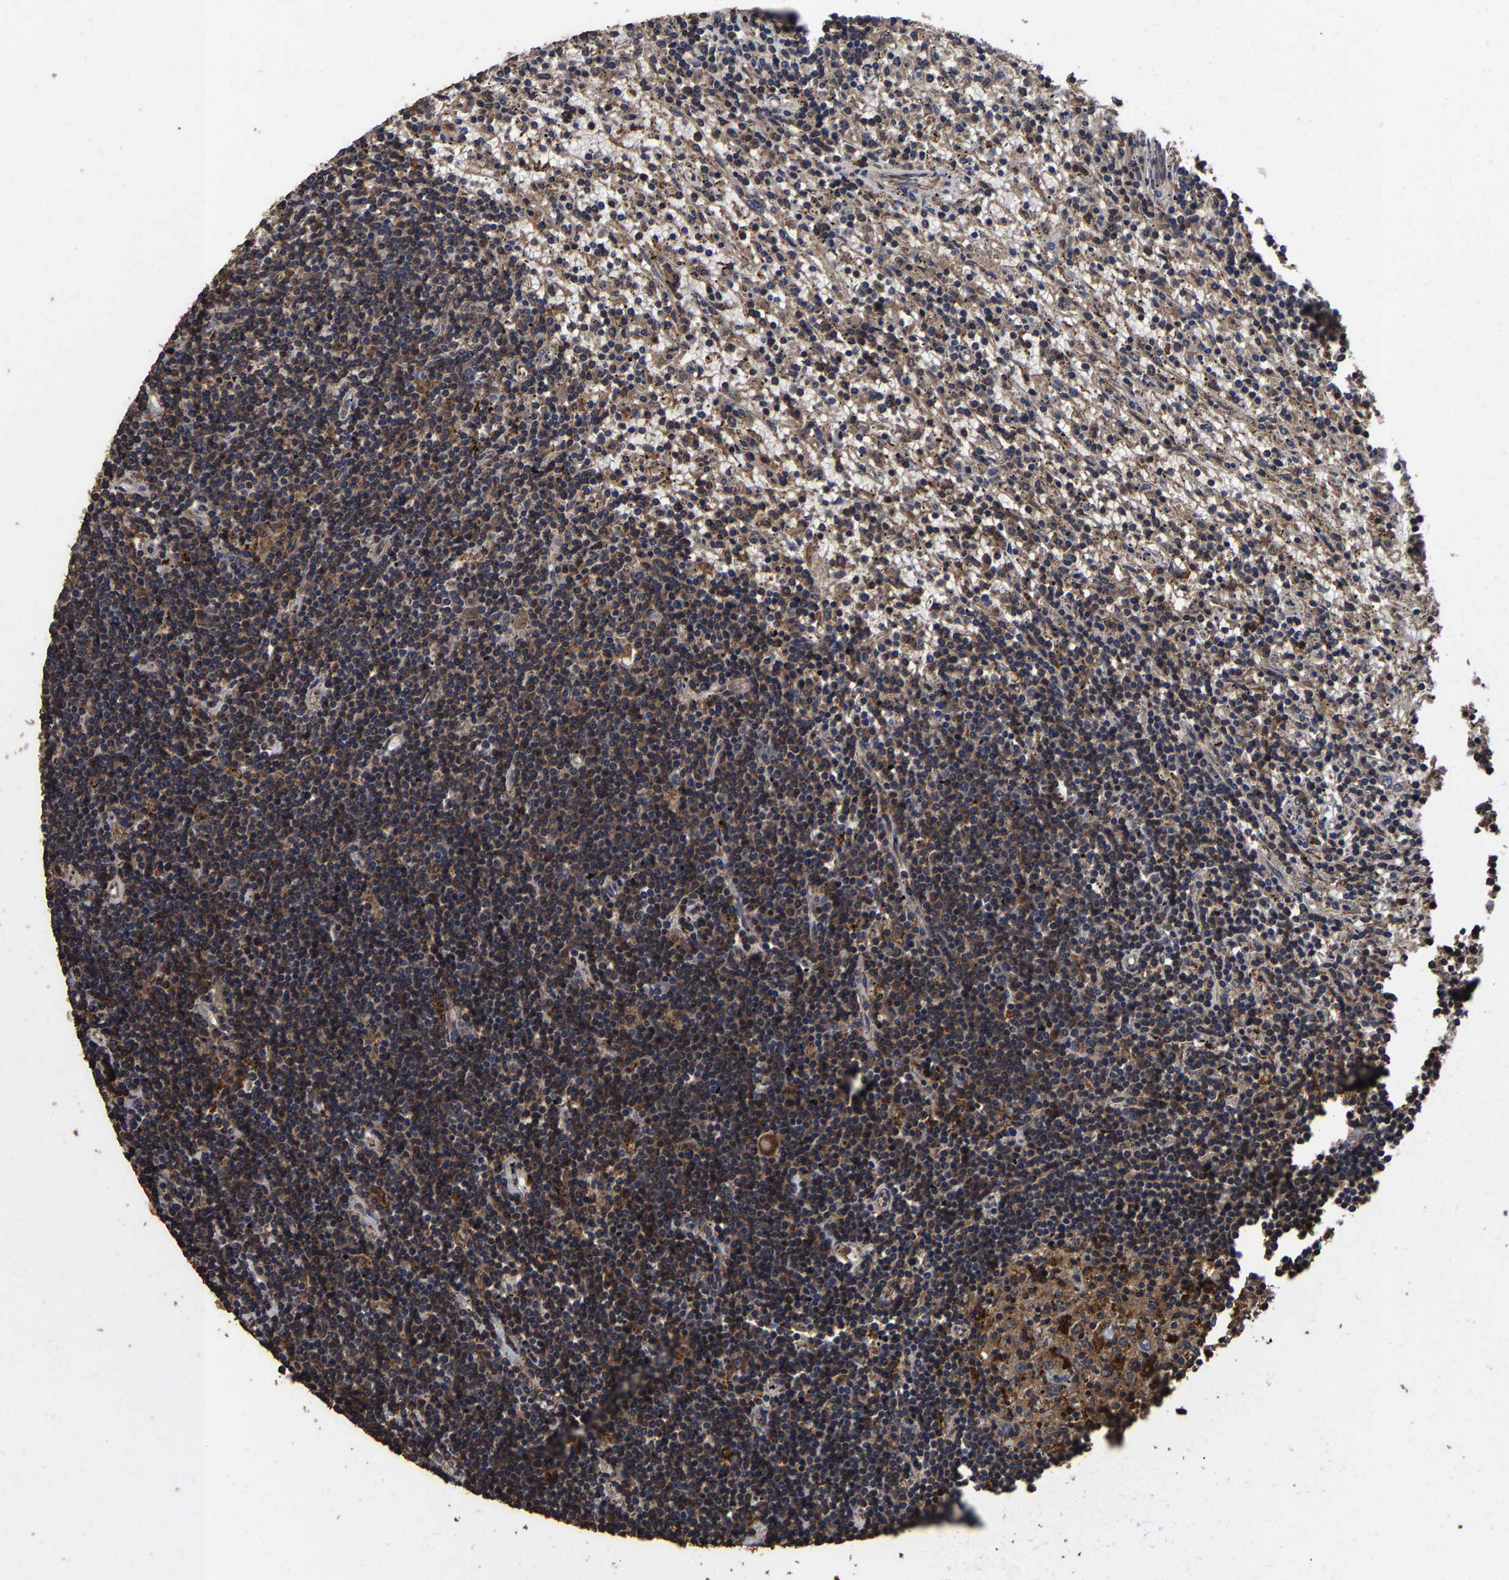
{"staining": {"intensity": "moderate", "quantity": ">75%", "location": "cytoplasmic/membranous"}, "tissue": "lymphoma", "cell_type": "Tumor cells", "image_type": "cancer", "snomed": [{"axis": "morphology", "description": "Malignant lymphoma, non-Hodgkin's type, Low grade"}, {"axis": "topography", "description": "Spleen"}], "caption": "This is an image of IHC staining of malignant lymphoma, non-Hodgkin's type (low-grade), which shows moderate expression in the cytoplasmic/membranous of tumor cells.", "gene": "ITCH", "patient": {"sex": "male", "age": 76}}